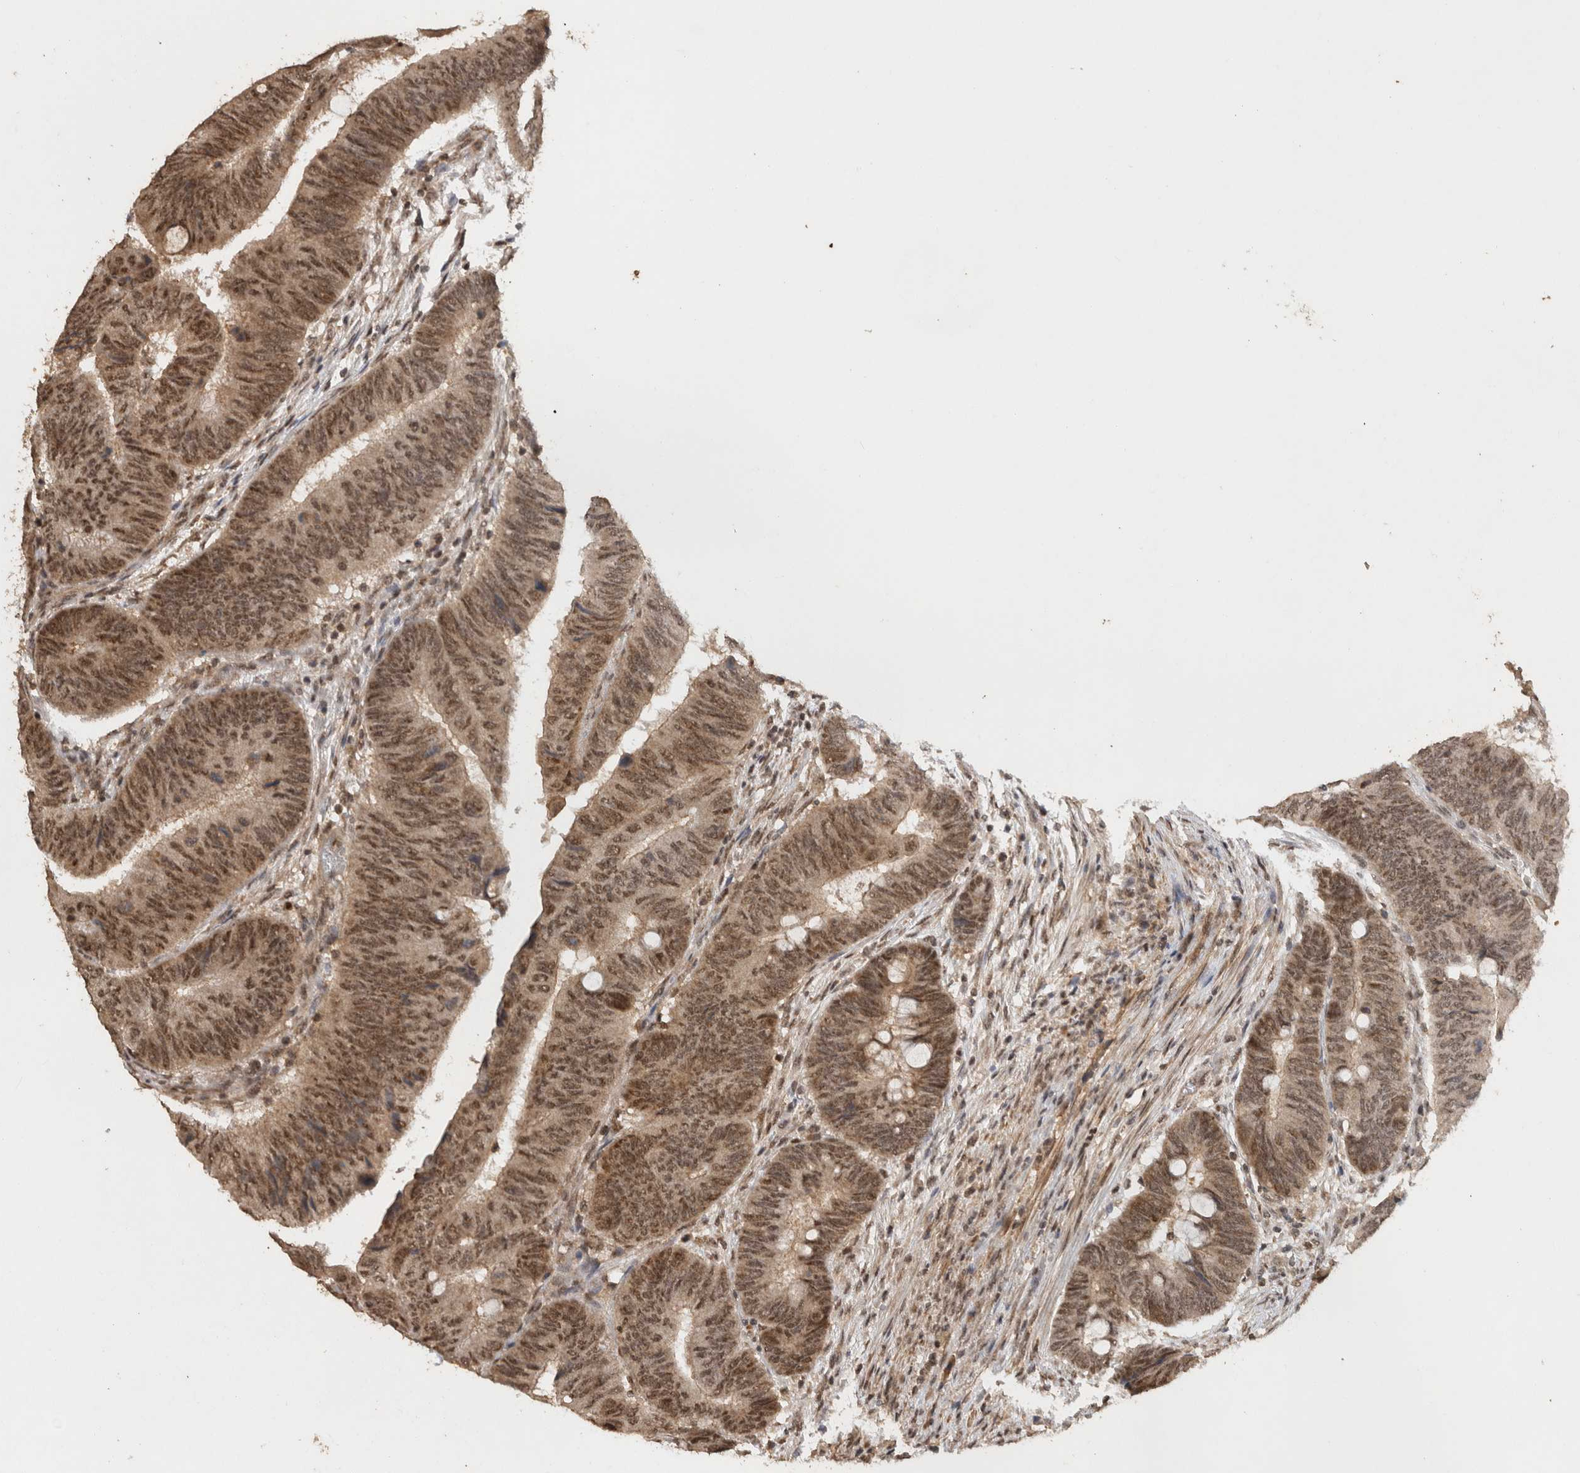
{"staining": {"intensity": "moderate", "quantity": ">75%", "location": "cytoplasmic/membranous,nuclear"}, "tissue": "colorectal cancer", "cell_type": "Tumor cells", "image_type": "cancer", "snomed": [{"axis": "morphology", "description": "Normal tissue, NOS"}, {"axis": "morphology", "description": "Adenocarcinoma, NOS"}, {"axis": "topography", "description": "Rectum"}, {"axis": "topography", "description": "Peripheral nerve tissue"}], "caption": "Human colorectal adenocarcinoma stained for a protein (brown) displays moderate cytoplasmic/membranous and nuclear positive positivity in approximately >75% of tumor cells.", "gene": "KEAP1", "patient": {"sex": "male", "age": 92}}